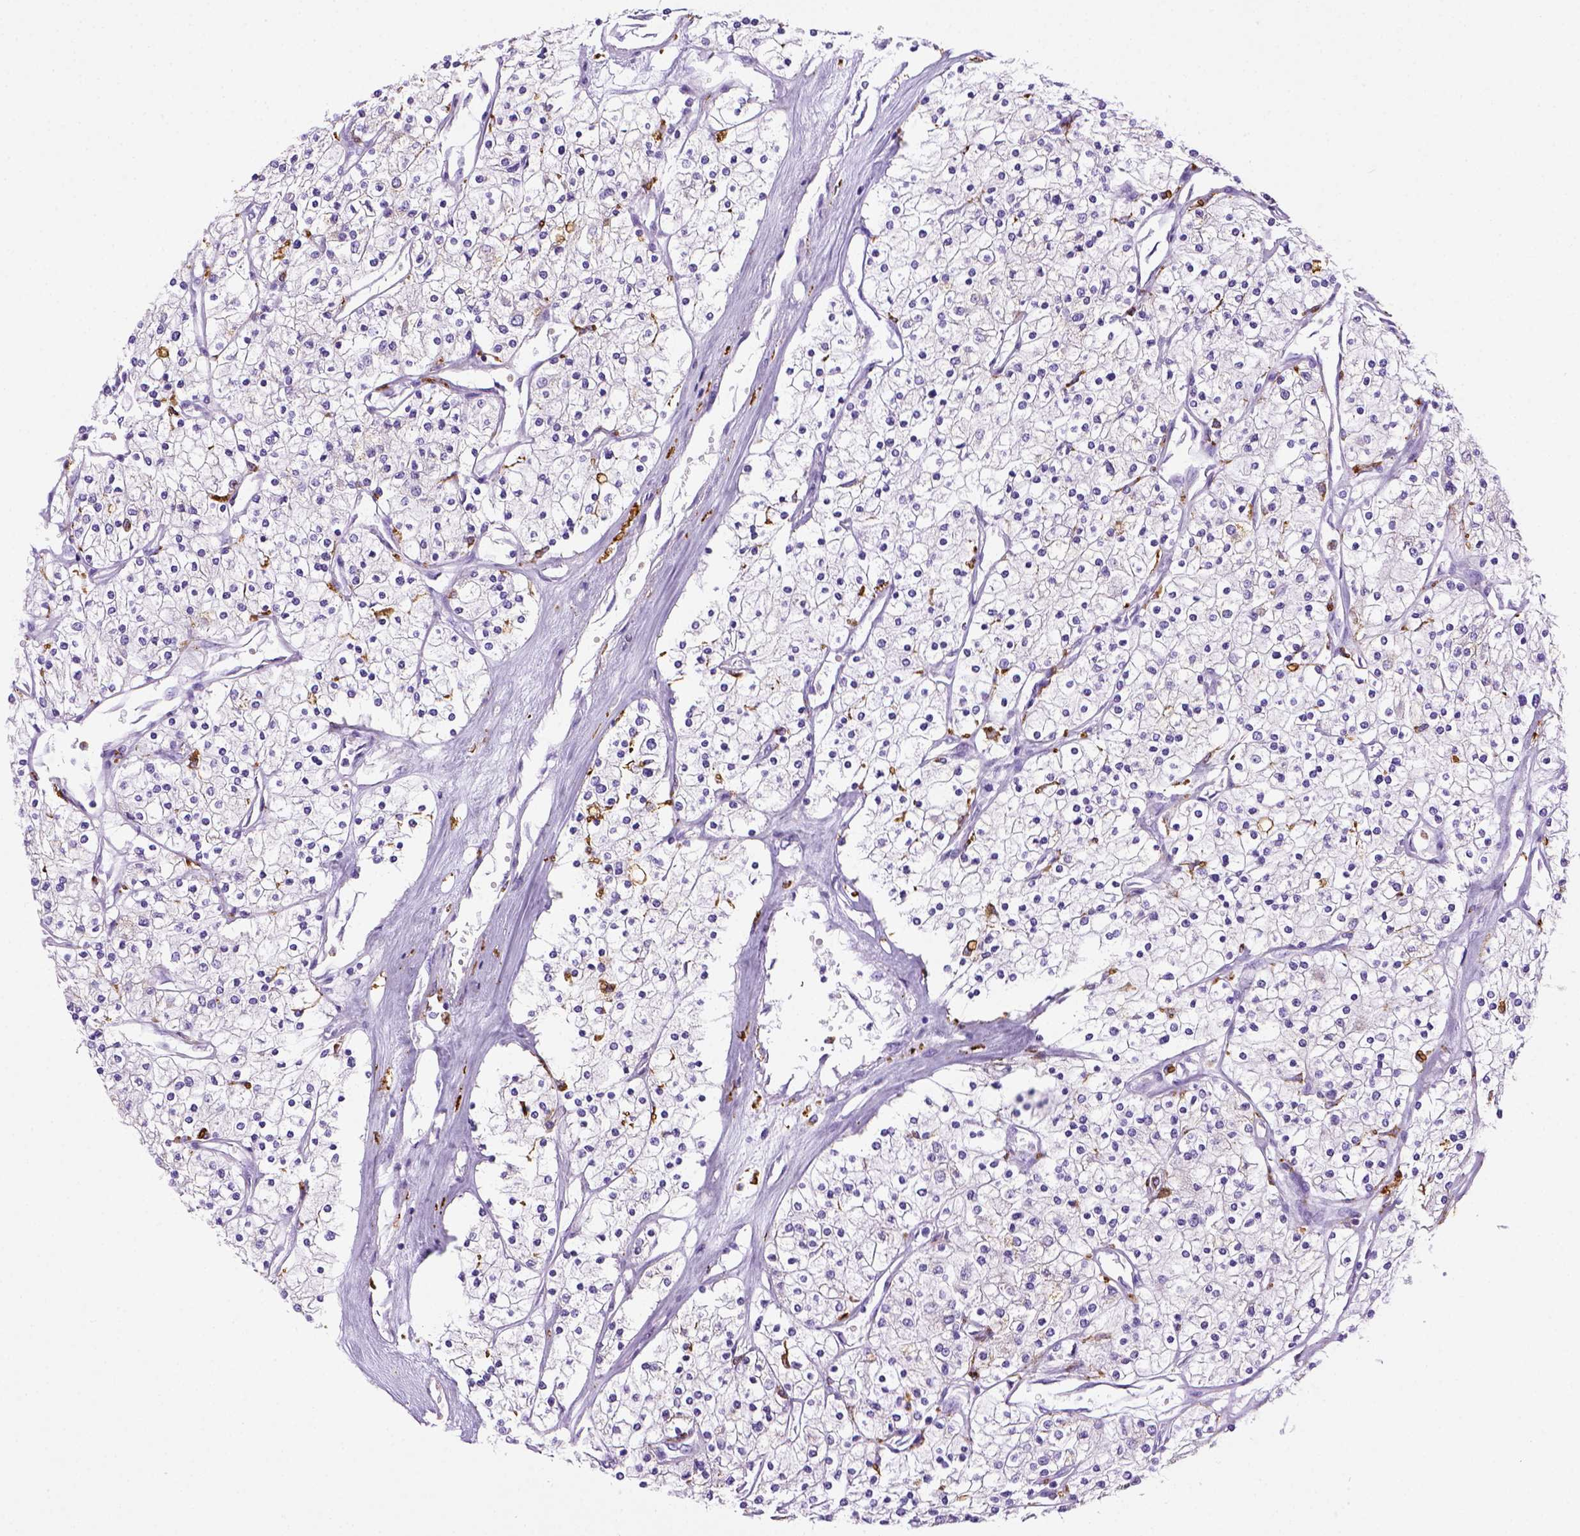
{"staining": {"intensity": "negative", "quantity": "none", "location": "none"}, "tissue": "renal cancer", "cell_type": "Tumor cells", "image_type": "cancer", "snomed": [{"axis": "morphology", "description": "Adenocarcinoma, NOS"}, {"axis": "topography", "description": "Kidney"}], "caption": "This is a micrograph of immunohistochemistry staining of renal cancer, which shows no staining in tumor cells.", "gene": "CD68", "patient": {"sex": "male", "age": 80}}